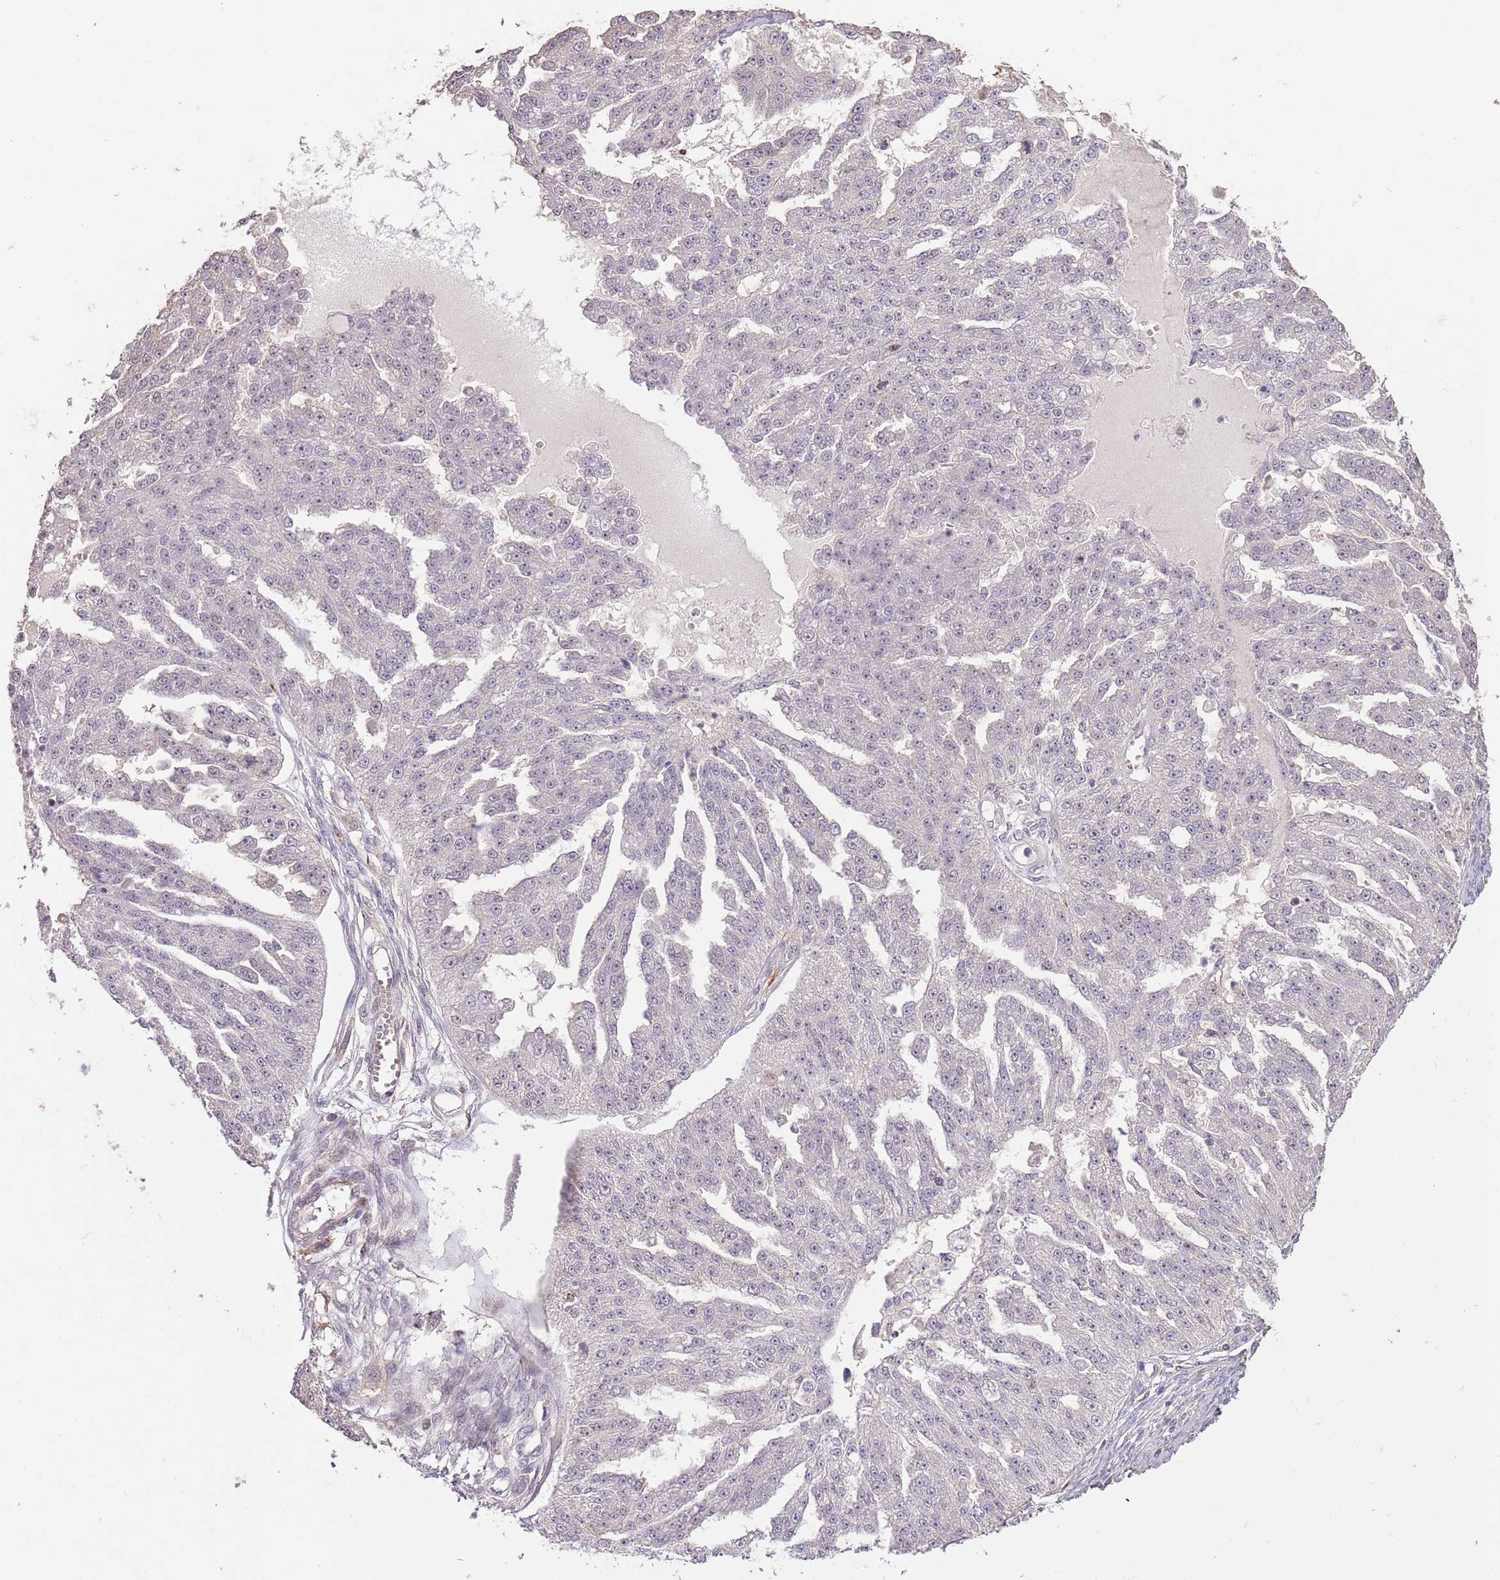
{"staining": {"intensity": "negative", "quantity": "none", "location": "none"}, "tissue": "ovarian cancer", "cell_type": "Tumor cells", "image_type": "cancer", "snomed": [{"axis": "morphology", "description": "Cystadenocarcinoma, serous, NOS"}, {"axis": "topography", "description": "Ovary"}], "caption": "Serous cystadenocarcinoma (ovarian) was stained to show a protein in brown. There is no significant positivity in tumor cells.", "gene": "ADTRP", "patient": {"sex": "female", "age": 58}}